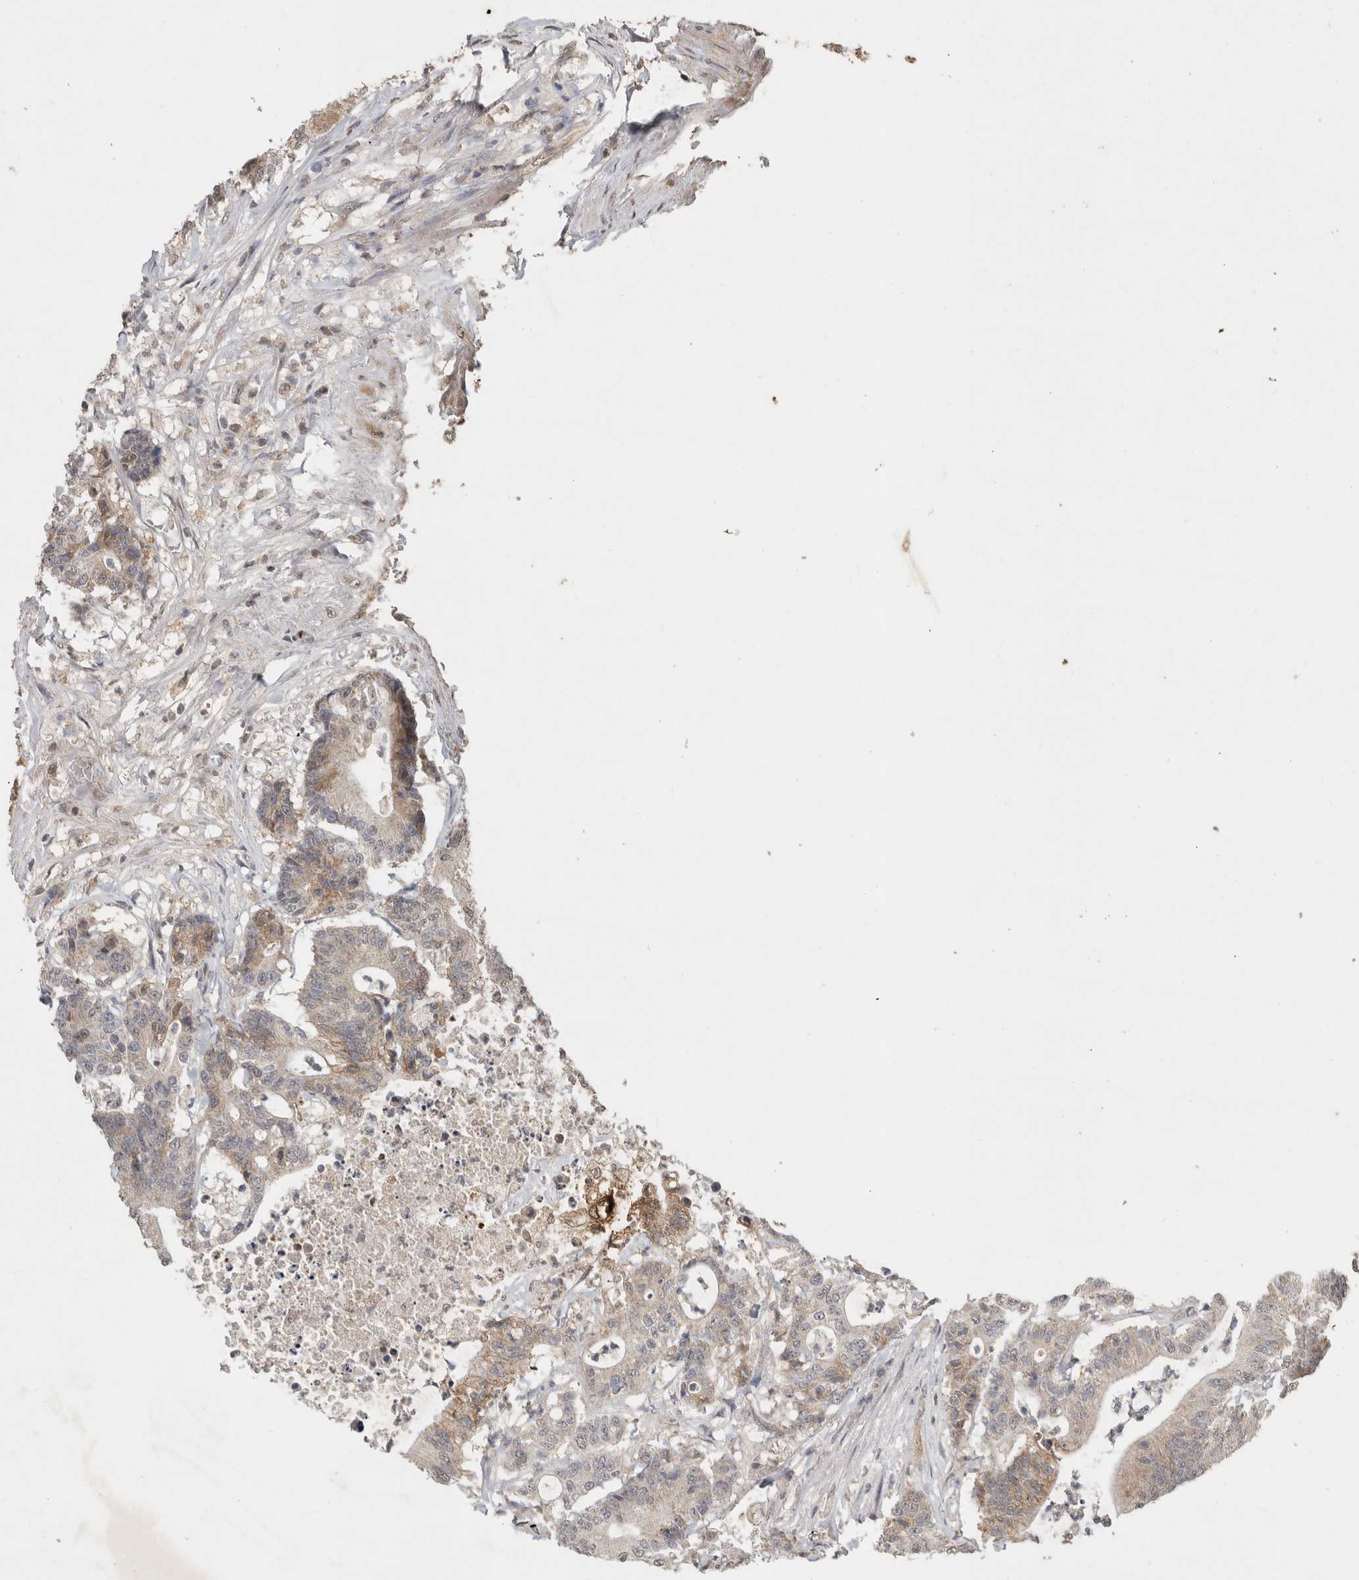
{"staining": {"intensity": "weak", "quantity": "25%-75%", "location": "cytoplasmic/membranous"}, "tissue": "colorectal cancer", "cell_type": "Tumor cells", "image_type": "cancer", "snomed": [{"axis": "morphology", "description": "Adenocarcinoma, NOS"}, {"axis": "topography", "description": "Colon"}], "caption": "IHC (DAB (3,3'-diaminobenzidine)) staining of colorectal cancer reveals weak cytoplasmic/membranous protein expression in about 25%-75% of tumor cells.", "gene": "FAM3A", "patient": {"sex": "female", "age": 84}}